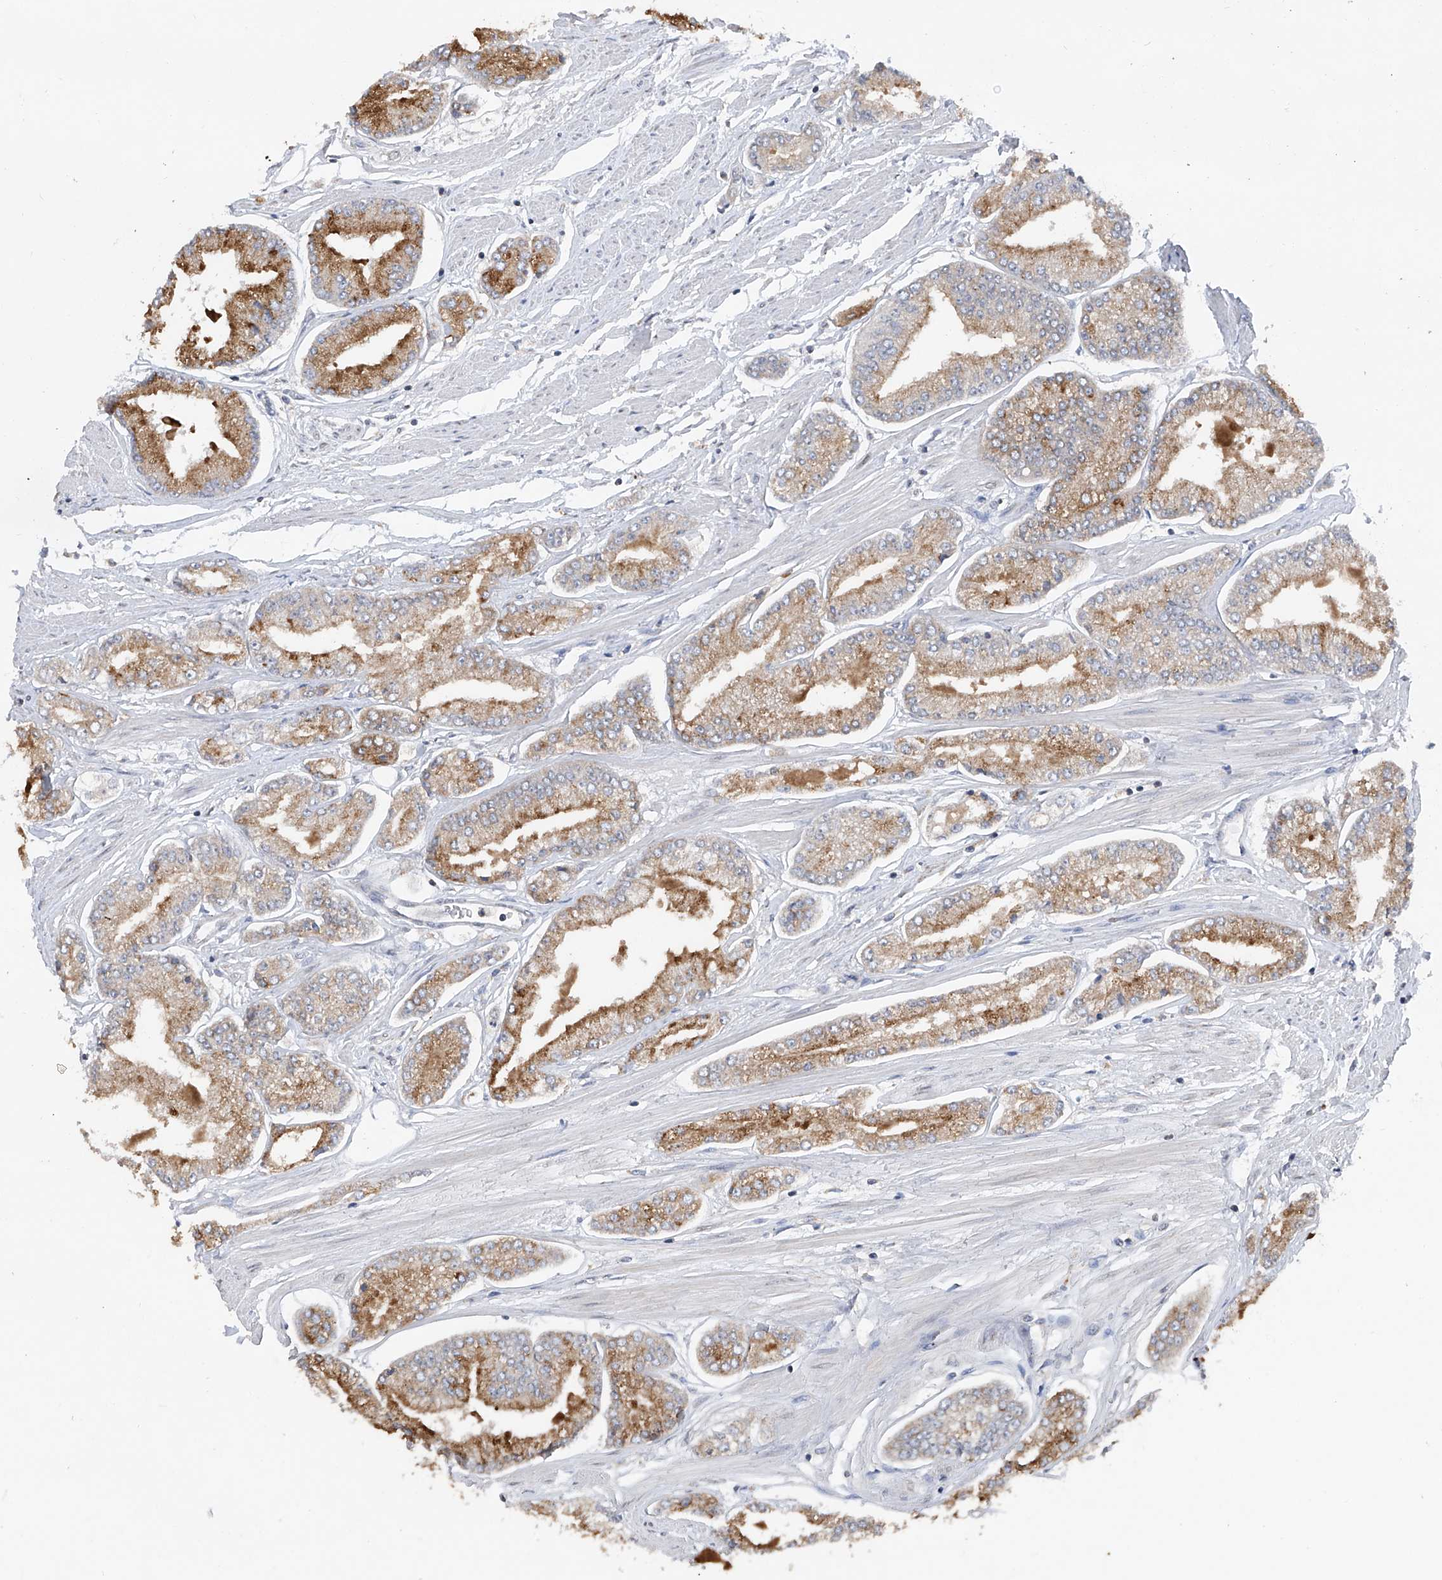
{"staining": {"intensity": "moderate", "quantity": ">75%", "location": "cytoplasmic/membranous"}, "tissue": "prostate cancer", "cell_type": "Tumor cells", "image_type": "cancer", "snomed": [{"axis": "morphology", "description": "Adenocarcinoma, Low grade"}, {"axis": "topography", "description": "Prostate"}], "caption": "Immunohistochemical staining of low-grade adenocarcinoma (prostate) reveals medium levels of moderate cytoplasmic/membranous protein positivity in approximately >75% of tumor cells.", "gene": "BCKDHB", "patient": {"sex": "male", "age": 52}}